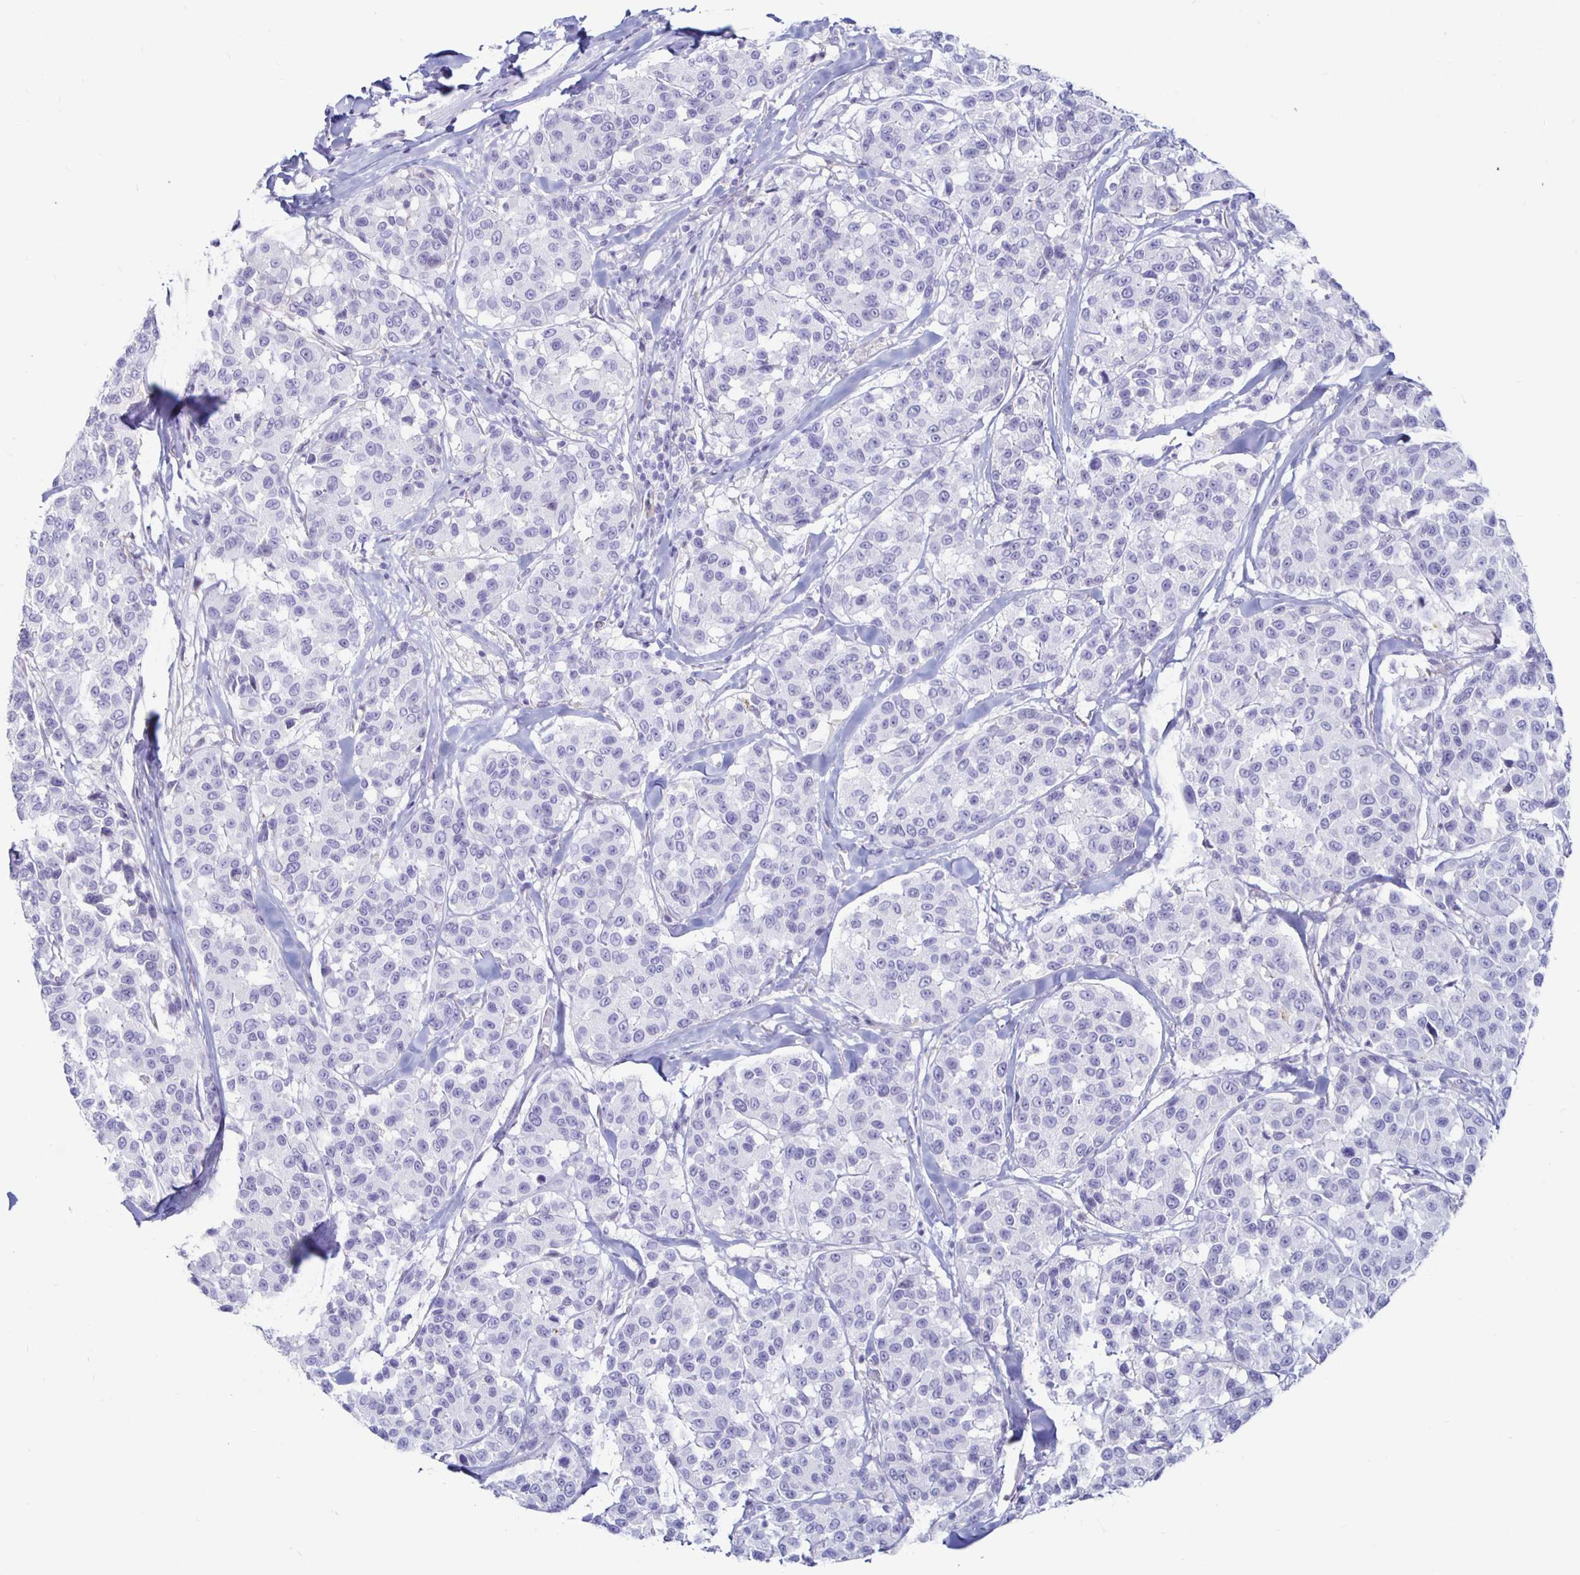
{"staining": {"intensity": "negative", "quantity": "none", "location": "none"}, "tissue": "melanoma", "cell_type": "Tumor cells", "image_type": "cancer", "snomed": [{"axis": "morphology", "description": "Malignant melanoma, NOS"}, {"axis": "topography", "description": "Skin"}], "caption": "This is an IHC histopathology image of human melanoma. There is no positivity in tumor cells.", "gene": "SIRPA", "patient": {"sex": "female", "age": 66}}